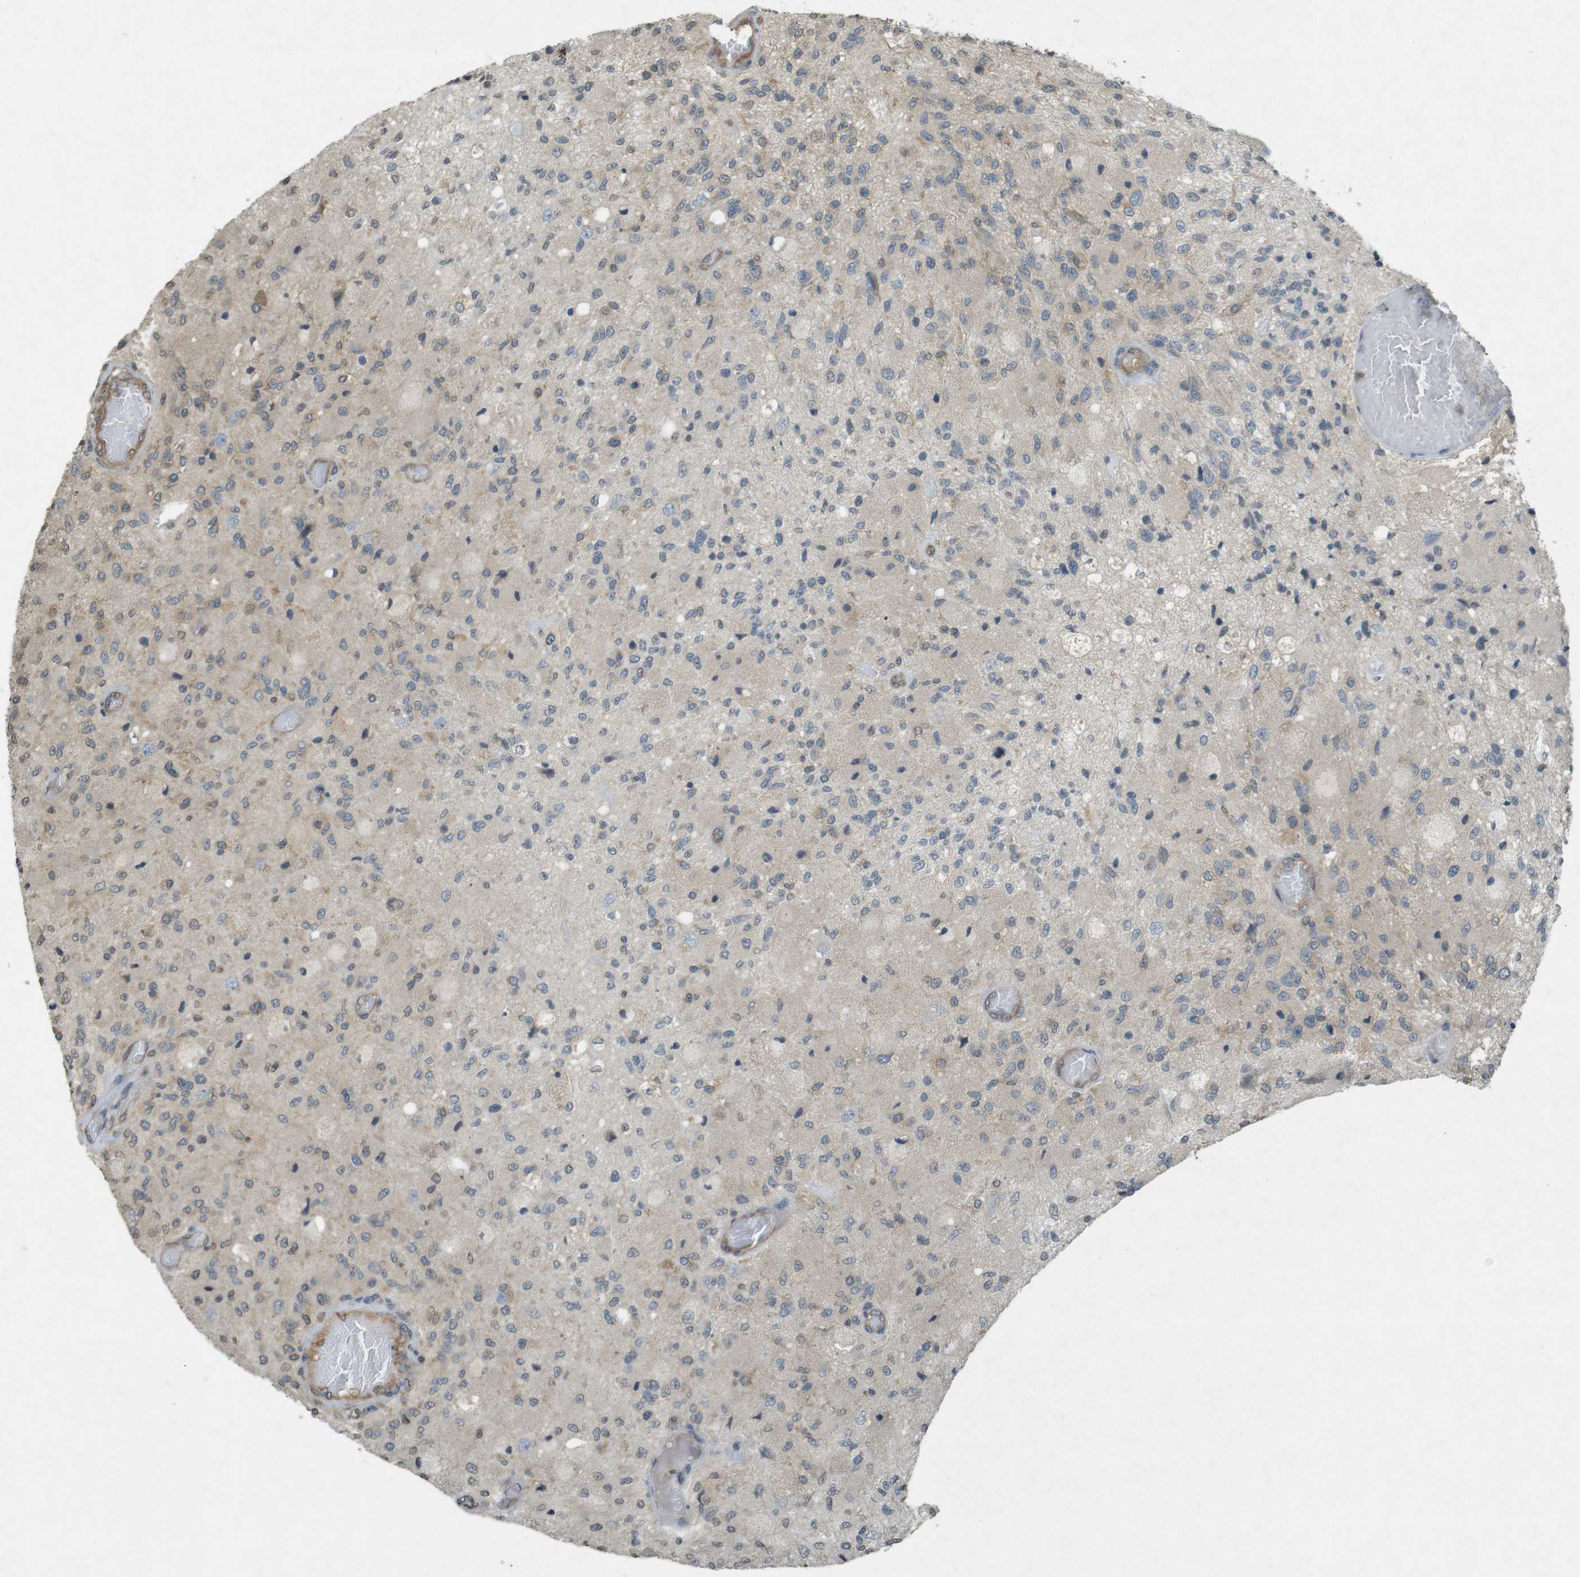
{"staining": {"intensity": "weak", "quantity": "<25%", "location": "cytoplasmic/membranous"}, "tissue": "glioma", "cell_type": "Tumor cells", "image_type": "cancer", "snomed": [{"axis": "morphology", "description": "Normal tissue, NOS"}, {"axis": "morphology", "description": "Glioma, malignant, High grade"}, {"axis": "topography", "description": "Cerebral cortex"}], "caption": "This histopathology image is of high-grade glioma (malignant) stained with immunohistochemistry to label a protein in brown with the nuclei are counter-stained blue. There is no positivity in tumor cells.", "gene": "KIF5B", "patient": {"sex": "male", "age": 77}}